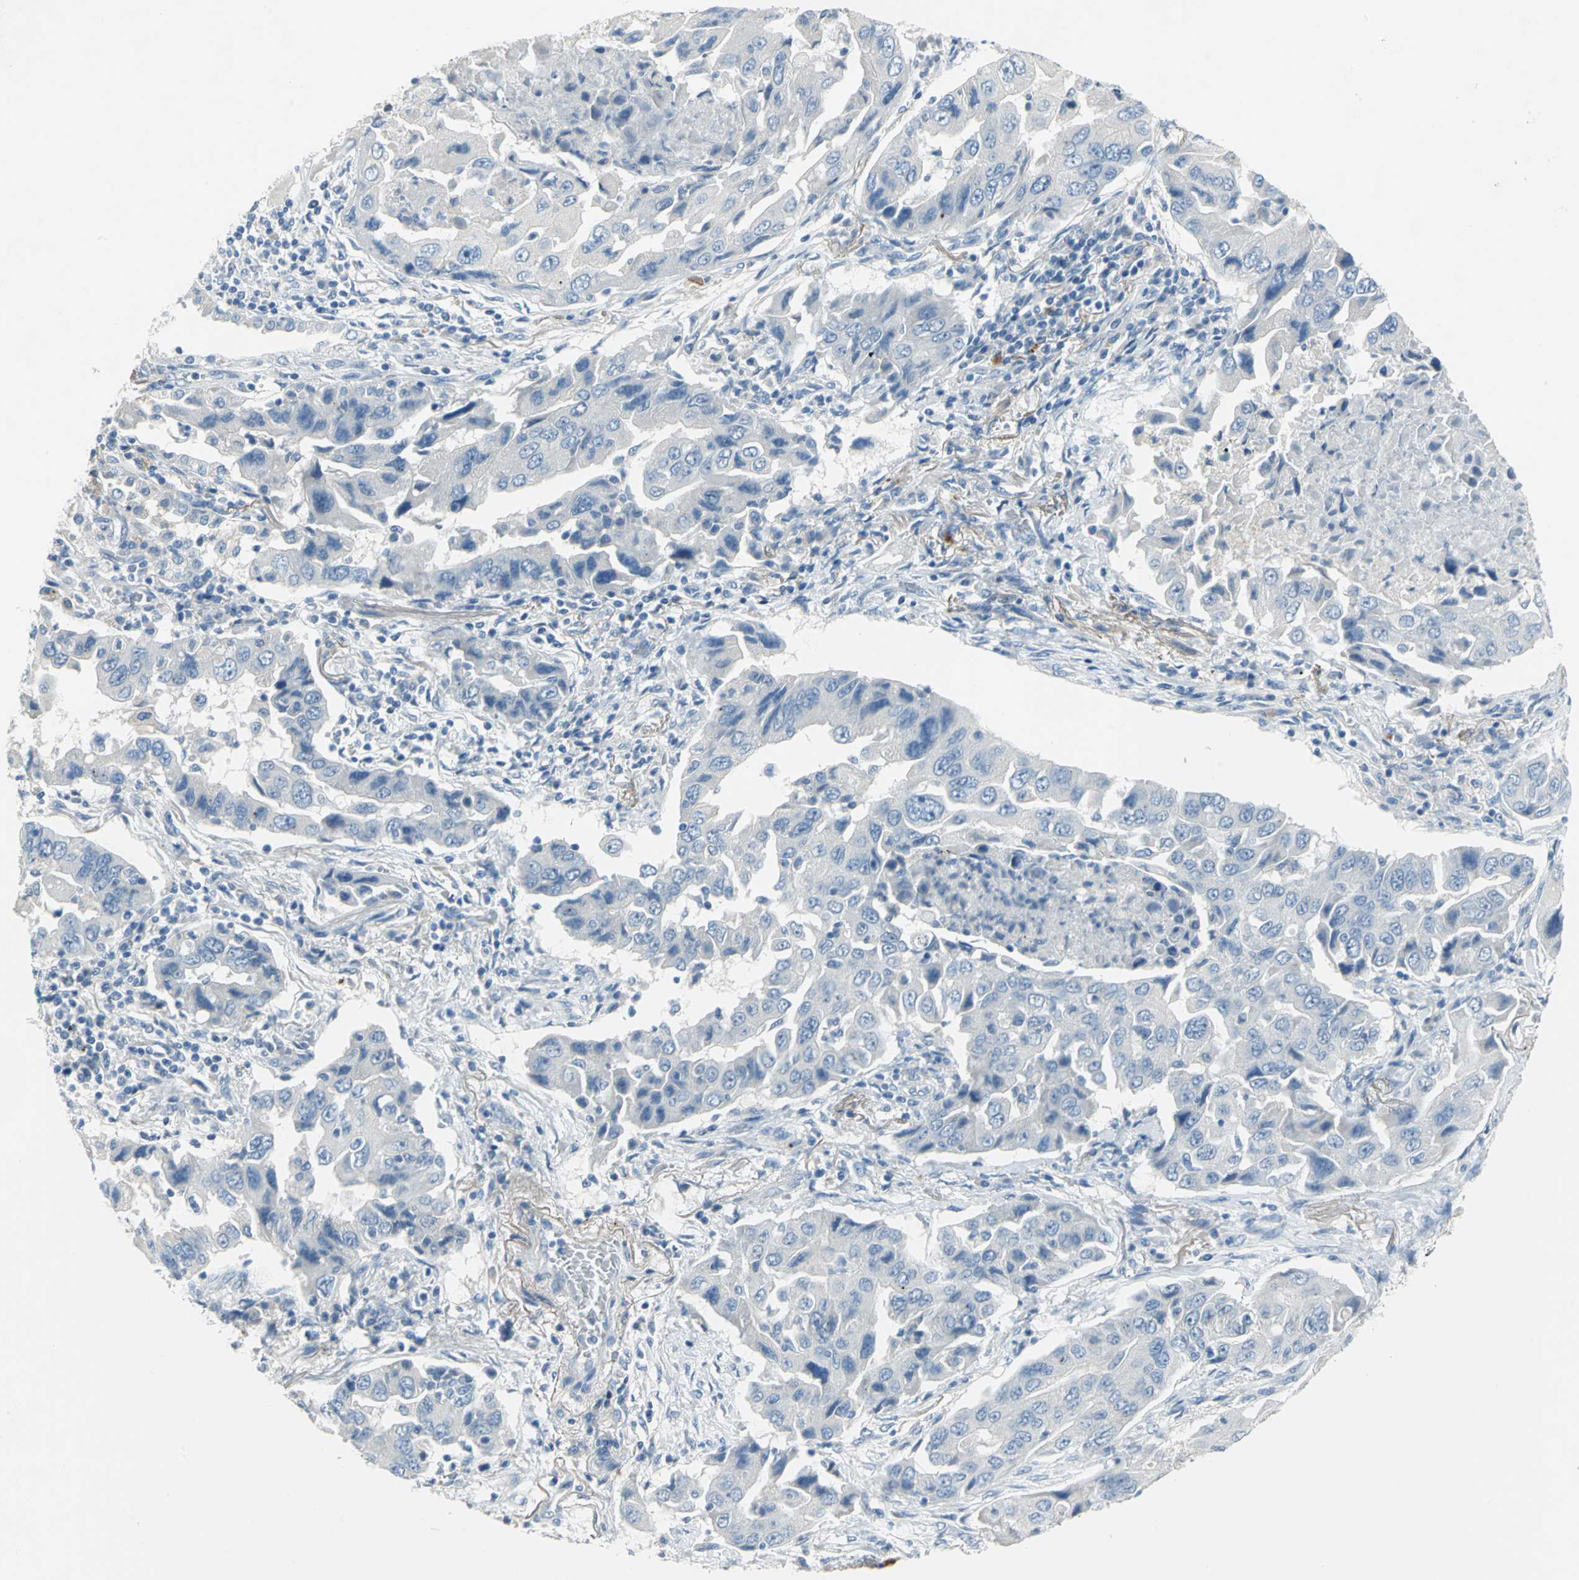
{"staining": {"intensity": "negative", "quantity": "none", "location": "none"}, "tissue": "lung cancer", "cell_type": "Tumor cells", "image_type": "cancer", "snomed": [{"axis": "morphology", "description": "Adenocarcinoma, NOS"}, {"axis": "topography", "description": "Lung"}], "caption": "Tumor cells show no significant expression in lung adenocarcinoma.", "gene": "PTGDS", "patient": {"sex": "female", "age": 65}}